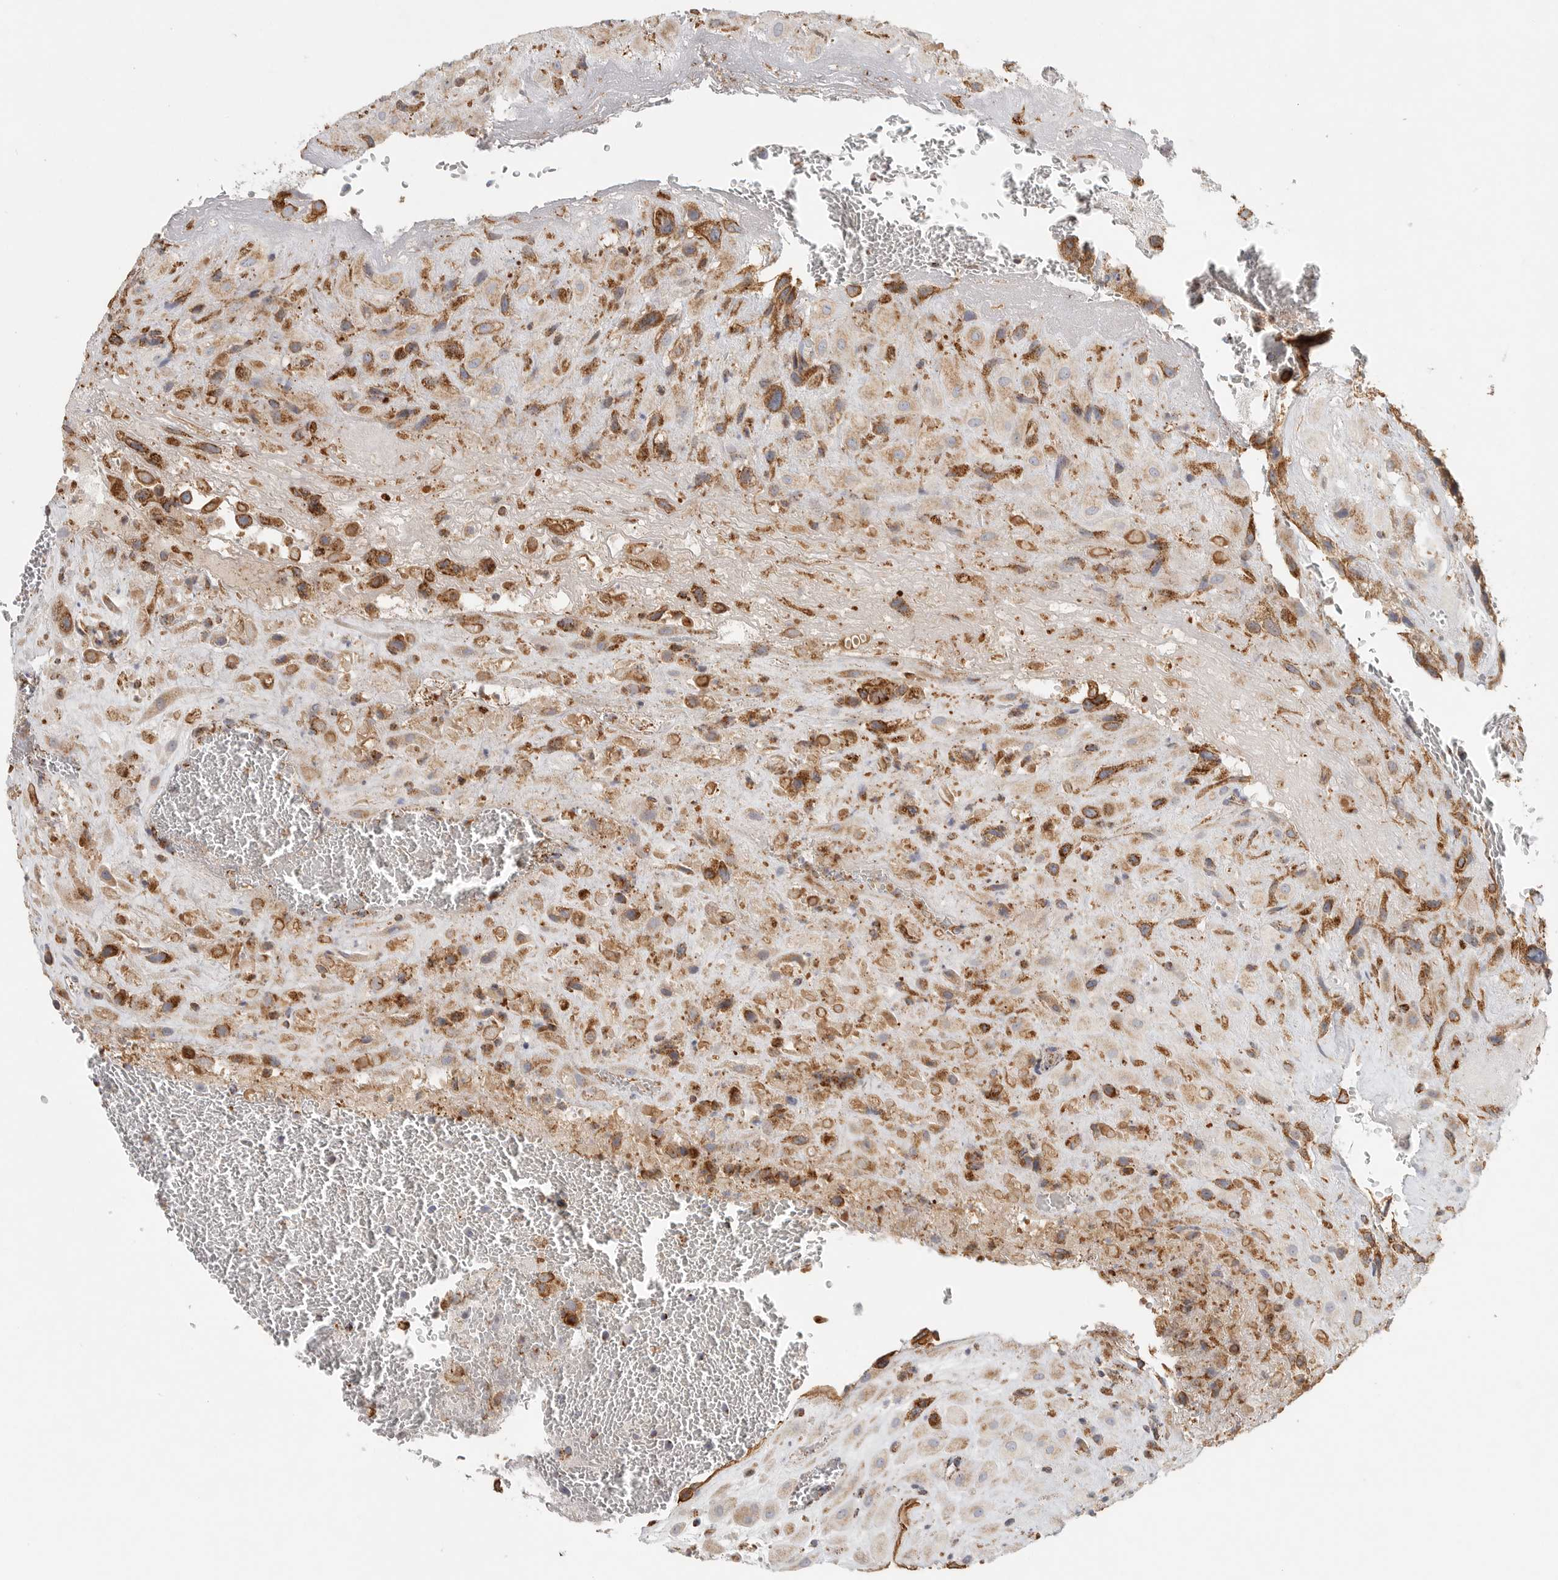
{"staining": {"intensity": "moderate", "quantity": ">75%", "location": "cytoplasmic/membranous"}, "tissue": "placenta", "cell_type": "Decidual cells", "image_type": "normal", "snomed": [{"axis": "morphology", "description": "Normal tissue, NOS"}, {"axis": "topography", "description": "Placenta"}], "caption": "Placenta stained with DAB immunohistochemistry exhibits medium levels of moderate cytoplasmic/membranous staining in about >75% of decidual cells. Using DAB (3,3'-diaminobenzidine) (brown) and hematoxylin (blue) stains, captured at high magnification using brightfield microscopy.", "gene": "SLC25A26", "patient": {"sex": "female", "age": 35}}